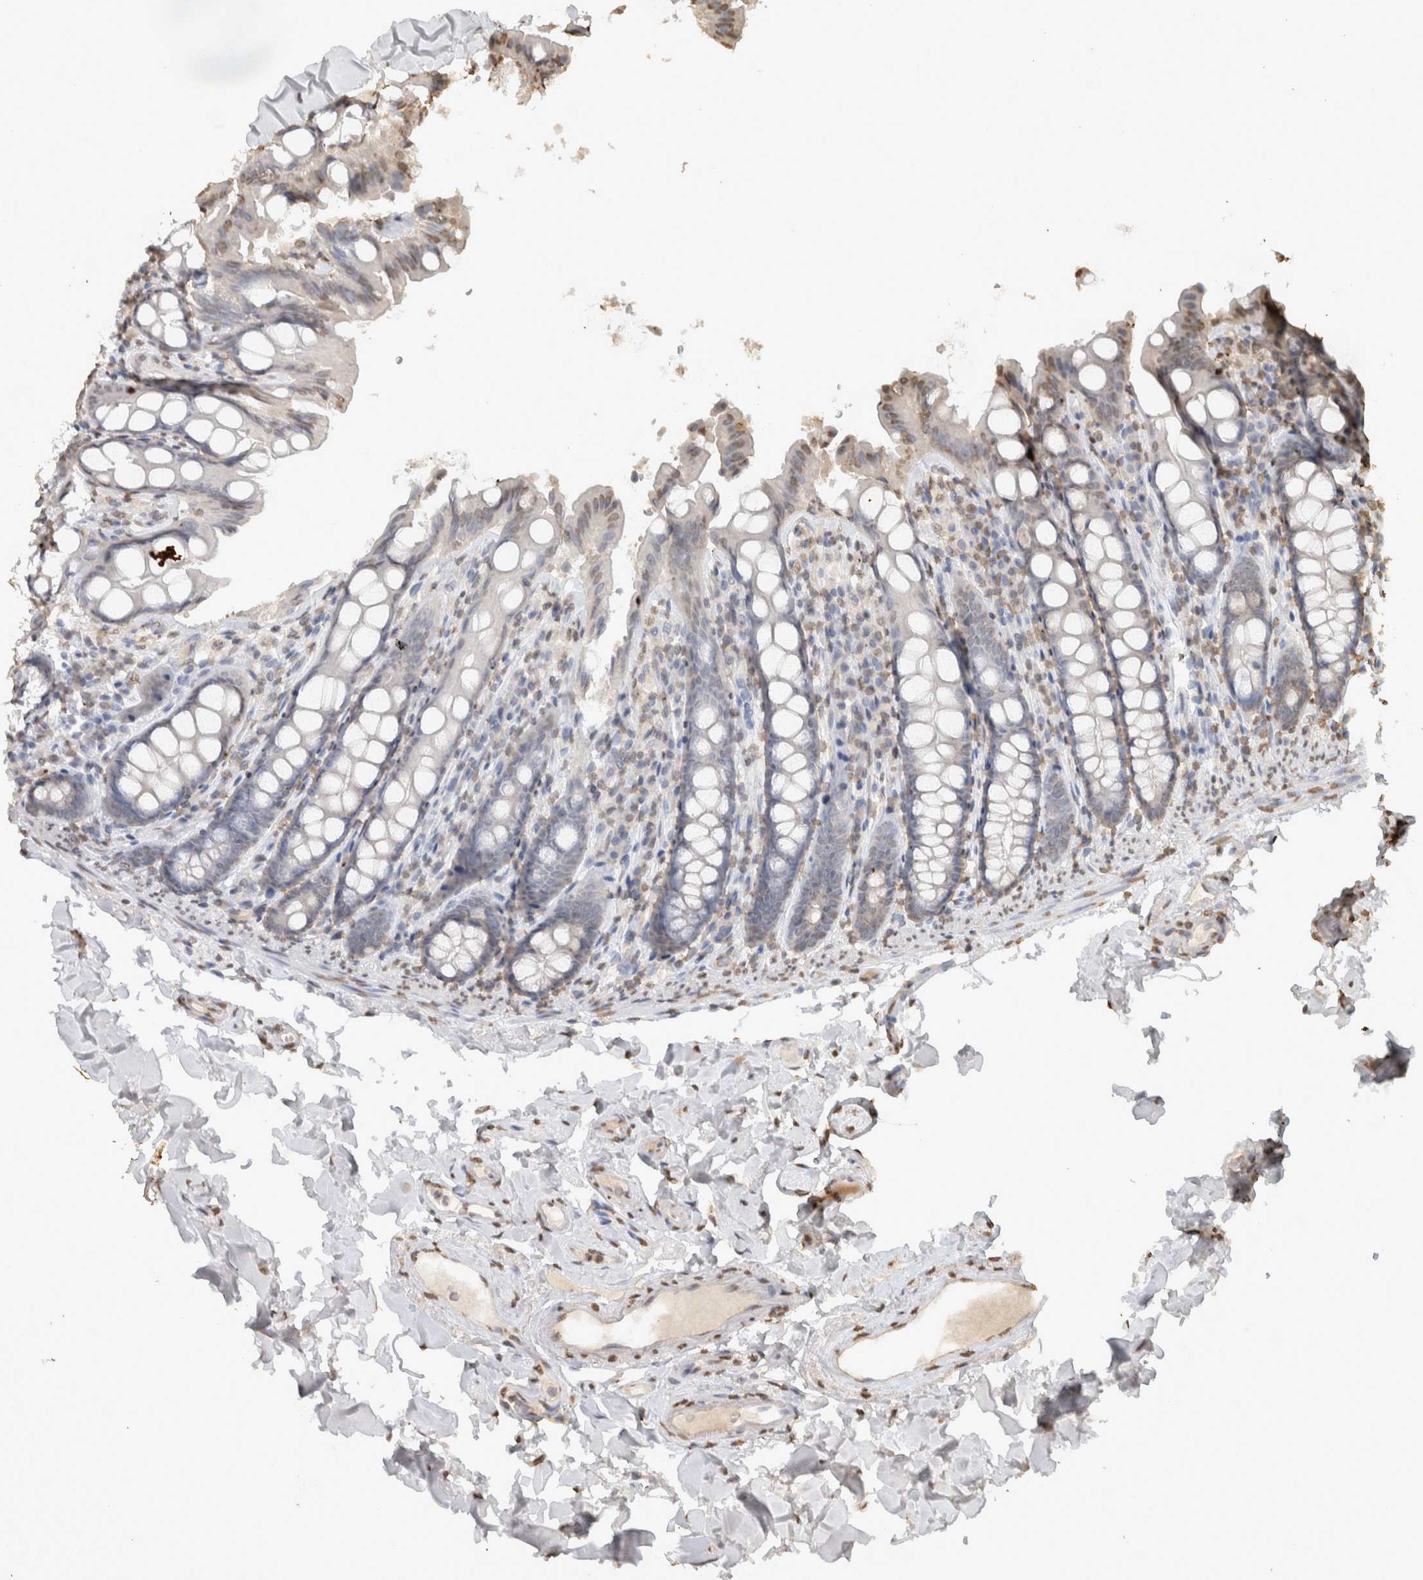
{"staining": {"intensity": "moderate", "quantity": ">75%", "location": "nuclear"}, "tissue": "colon", "cell_type": "Endothelial cells", "image_type": "normal", "snomed": [{"axis": "morphology", "description": "Normal tissue, NOS"}, {"axis": "topography", "description": "Colon"}, {"axis": "topography", "description": "Peripheral nerve tissue"}], "caption": "Immunohistochemistry (IHC) micrograph of unremarkable human colon stained for a protein (brown), which displays medium levels of moderate nuclear staining in approximately >75% of endothelial cells.", "gene": "HAND2", "patient": {"sex": "female", "age": 61}}